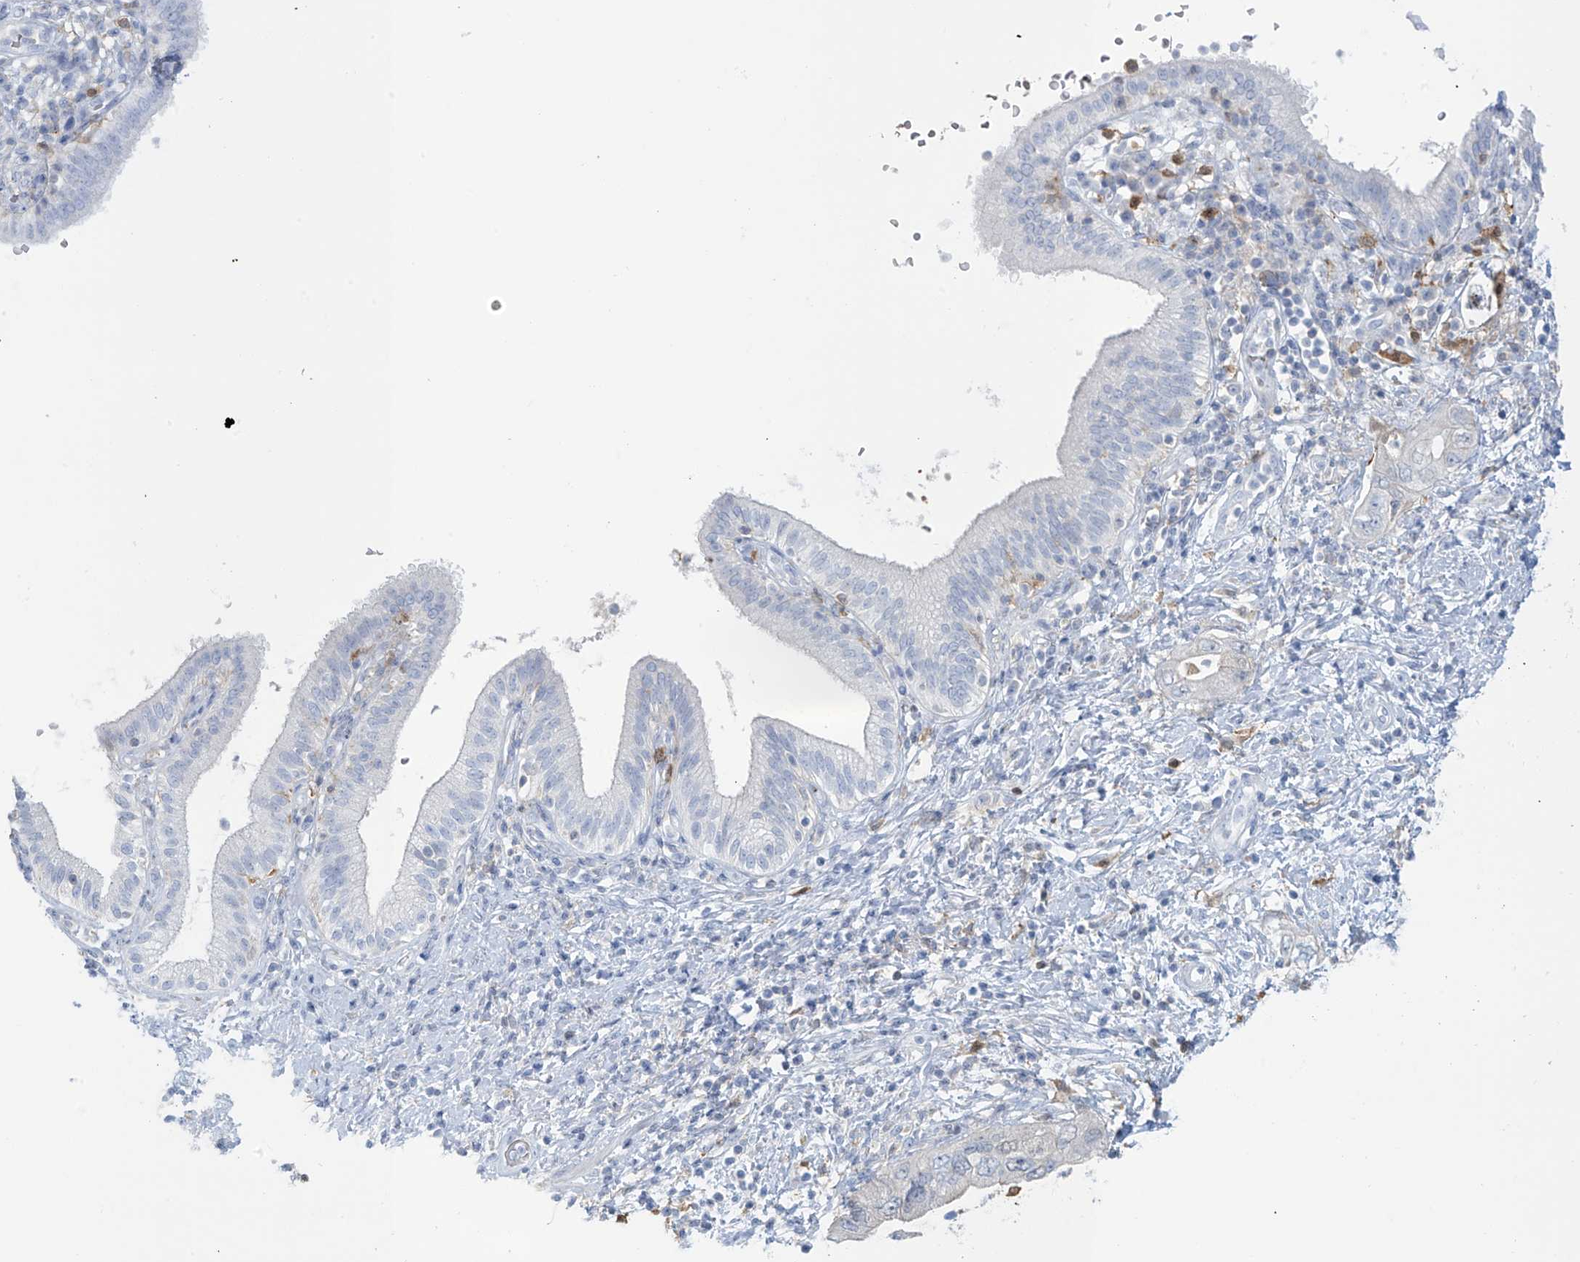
{"staining": {"intensity": "negative", "quantity": "none", "location": "none"}, "tissue": "pancreatic cancer", "cell_type": "Tumor cells", "image_type": "cancer", "snomed": [{"axis": "morphology", "description": "Adenocarcinoma, NOS"}, {"axis": "topography", "description": "Pancreas"}], "caption": "This is an IHC image of human pancreatic cancer (adenocarcinoma). There is no positivity in tumor cells.", "gene": "TRMT2B", "patient": {"sex": "female", "age": 73}}